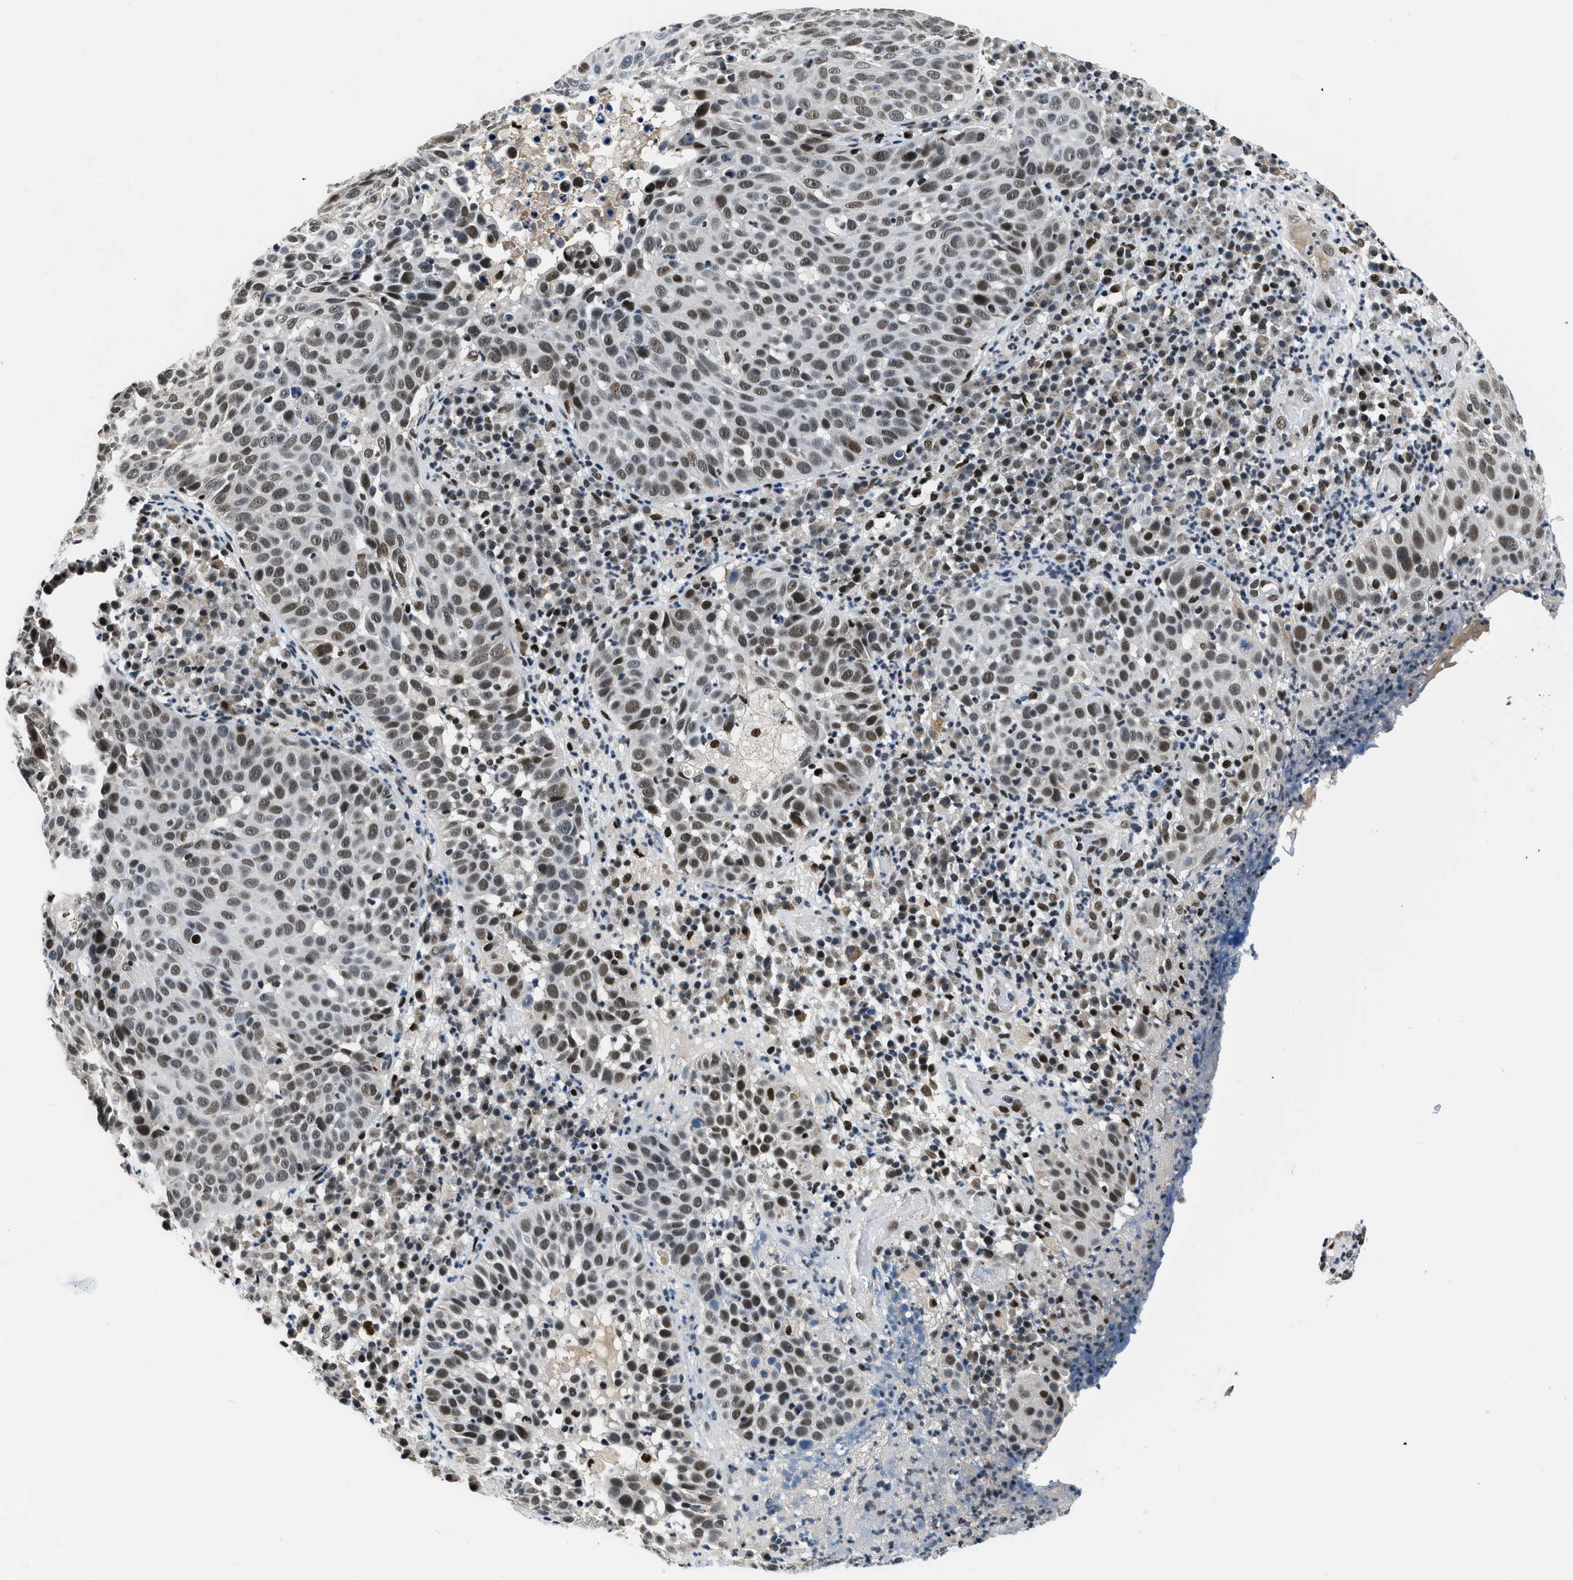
{"staining": {"intensity": "moderate", "quantity": ">75%", "location": "nuclear"}, "tissue": "skin cancer", "cell_type": "Tumor cells", "image_type": "cancer", "snomed": [{"axis": "morphology", "description": "Squamous cell carcinoma in situ, NOS"}, {"axis": "morphology", "description": "Squamous cell carcinoma, NOS"}, {"axis": "topography", "description": "Skin"}], "caption": "An immunohistochemistry micrograph of tumor tissue is shown. Protein staining in brown labels moderate nuclear positivity in skin cancer (squamous cell carcinoma in situ) within tumor cells. (Stains: DAB in brown, nuclei in blue, Microscopy: brightfield microscopy at high magnification).", "gene": "KDM3B", "patient": {"sex": "male", "age": 93}}